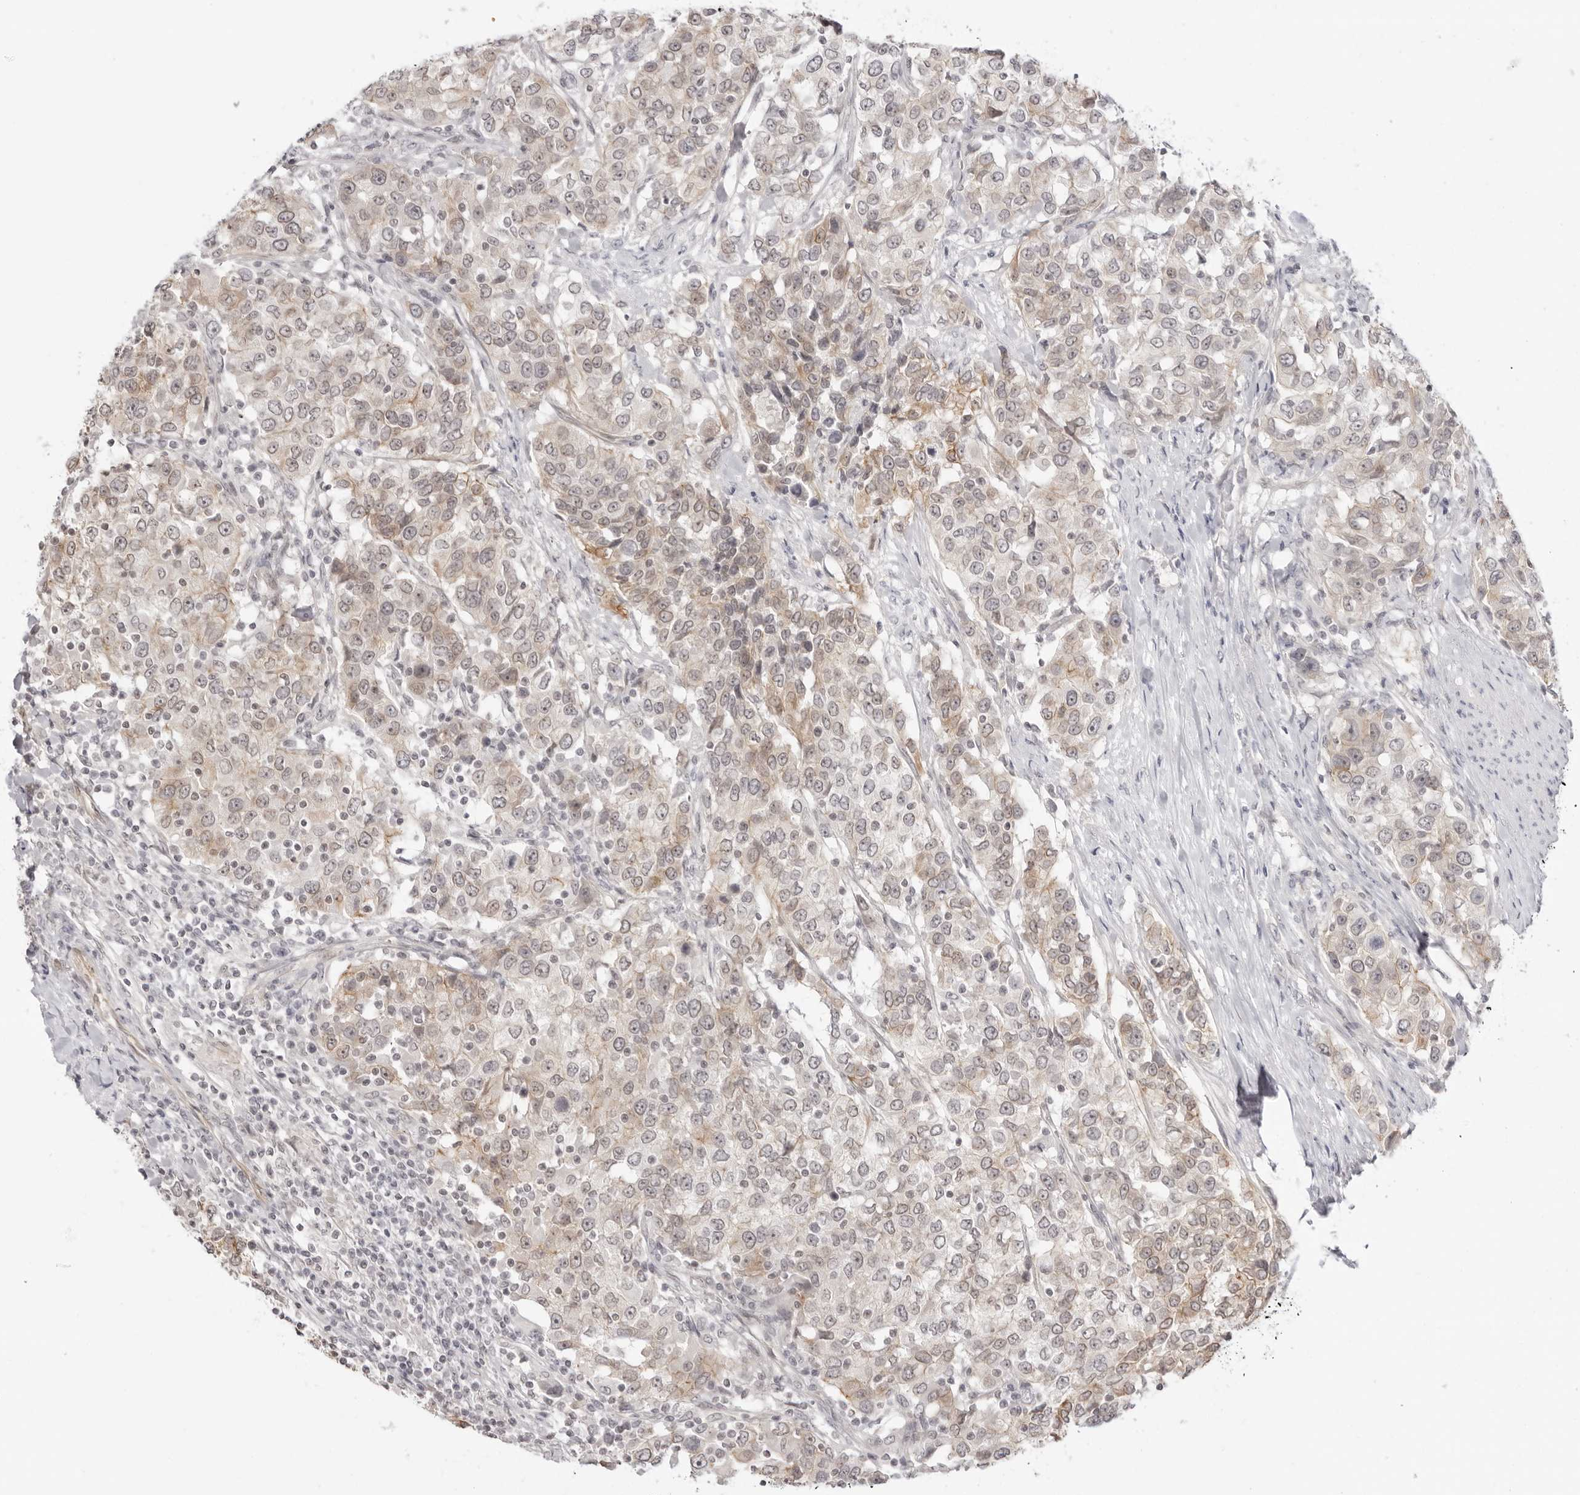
{"staining": {"intensity": "moderate", "quantity": "25%-75%", "location": "cytoplasmic/membranous"}, "tissue": "urothelial cancer", "cell_type": "Tumor cells", "image_type": "cancer", "snomed": [{"axis": "morphology", "description": "Urothelial carcinoma, High grade"}, {"axis": "topography", "description": "Urinary bladder"}], "caption": "Brown immunohistochemical staining in human urothelial carcinoma (high-grade) demonstrates moderate cytoplasmic/membranous positivity in approximately 25%-75% of tumor cells. Using DAB (3,3'-diaminobenzidine) (brown) and hematoxylin (blue) stains, captured at high magnification using brightfield microscopy.", "gene": "TRAPPC3", "patient": {"sex": "female", "age": 80}}